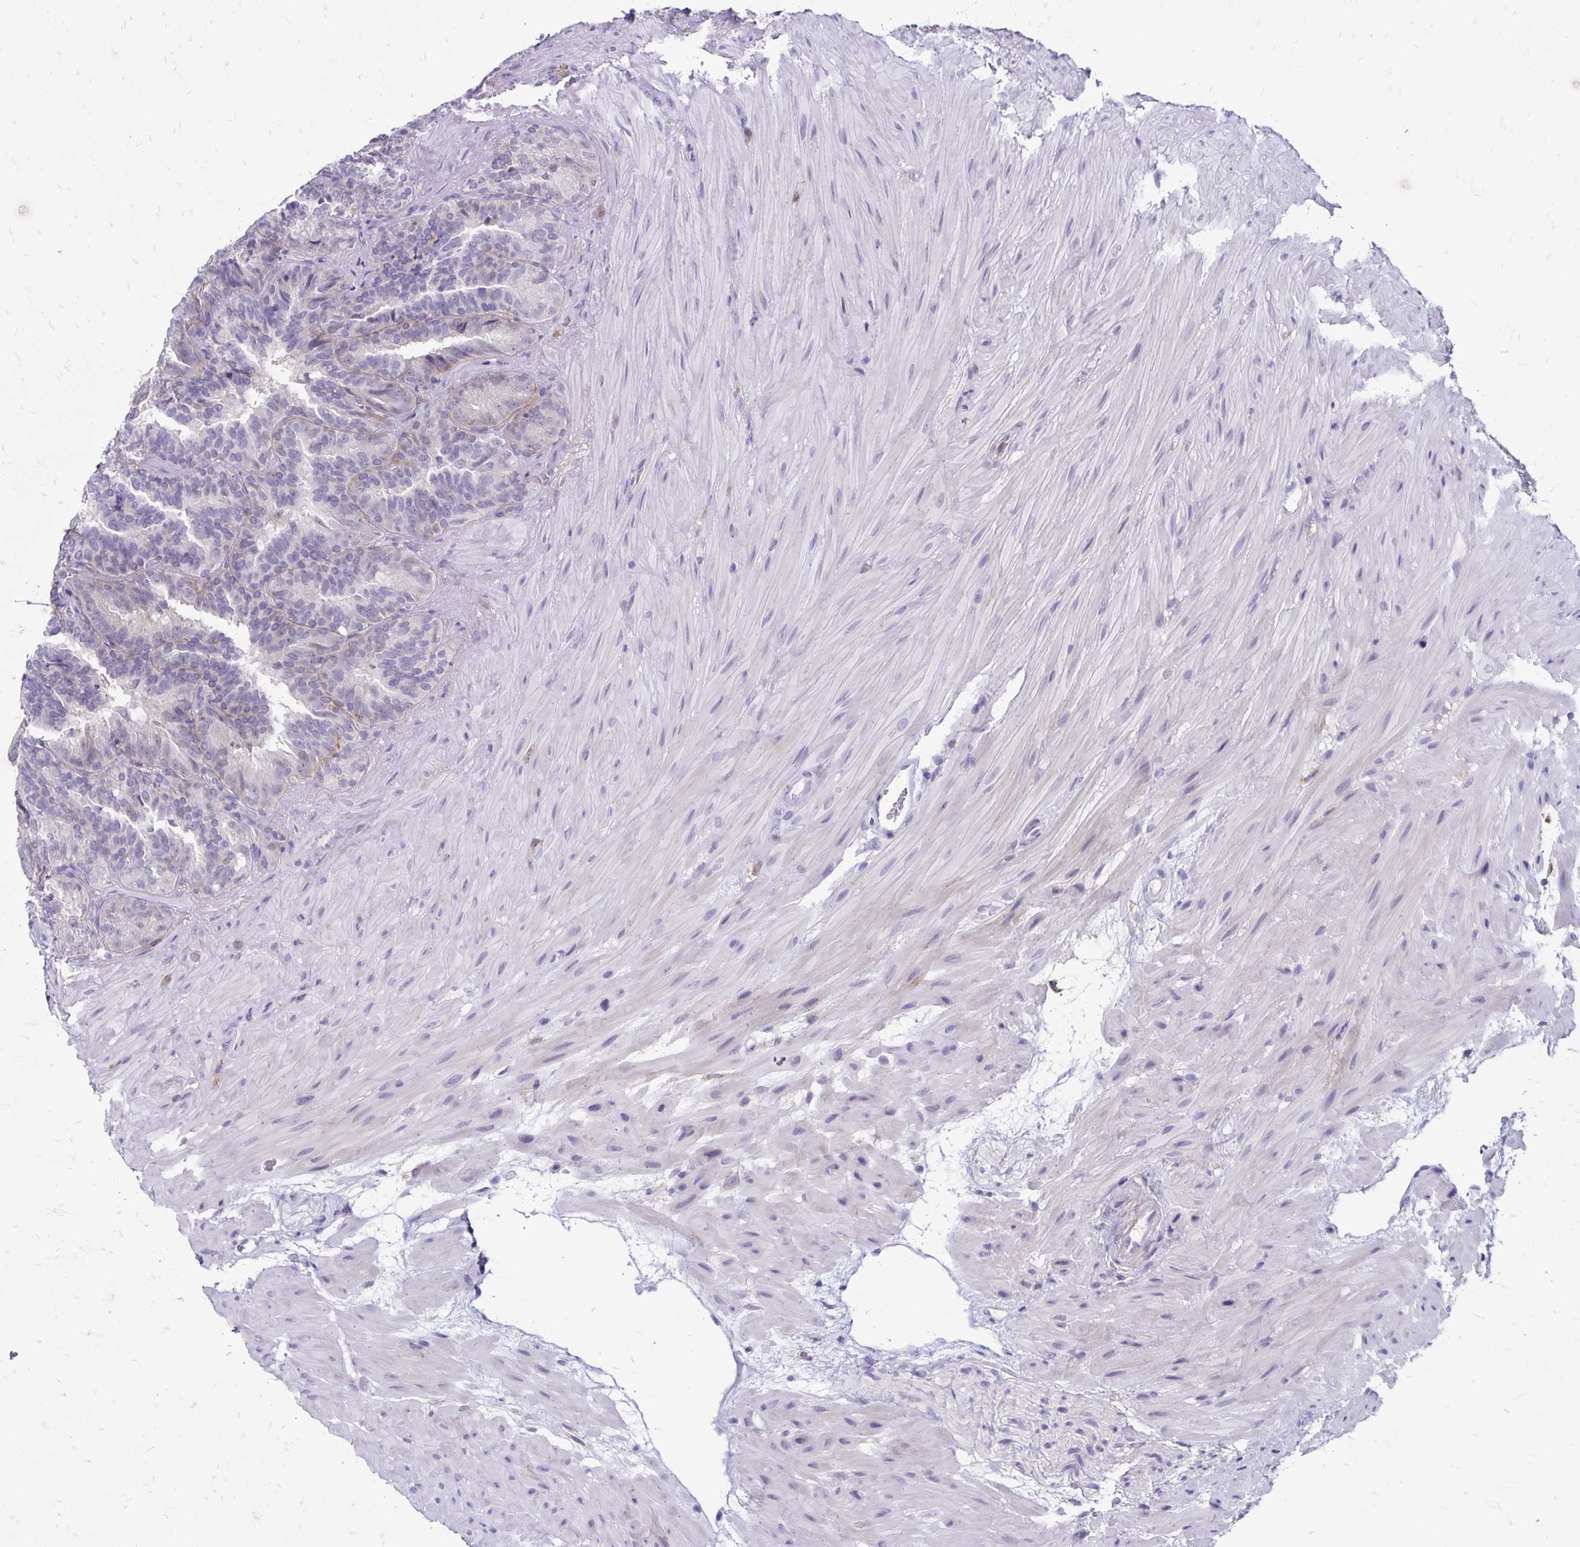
{"staining": {"intensity": "negative", "quantity": "none", "location": "none"}, "tissue": "seminal vesicle", "cell_type": "Glandular cells", "image_type": "normal", "snomed": [{"axis": "morphology", "description": "Normal tissue, NOS"}, {"axis": "topography", "description": "Seminal veicle"}], "caption": "Protein analysis of normal seminal vesicle reveals no significant staining in glandular cells. (Brightfield microscopy of DAB immunohistochemistry (IHC) at high magnification).", "gene": "TNS3", "patient": {"sex": "male", "age": 60}}